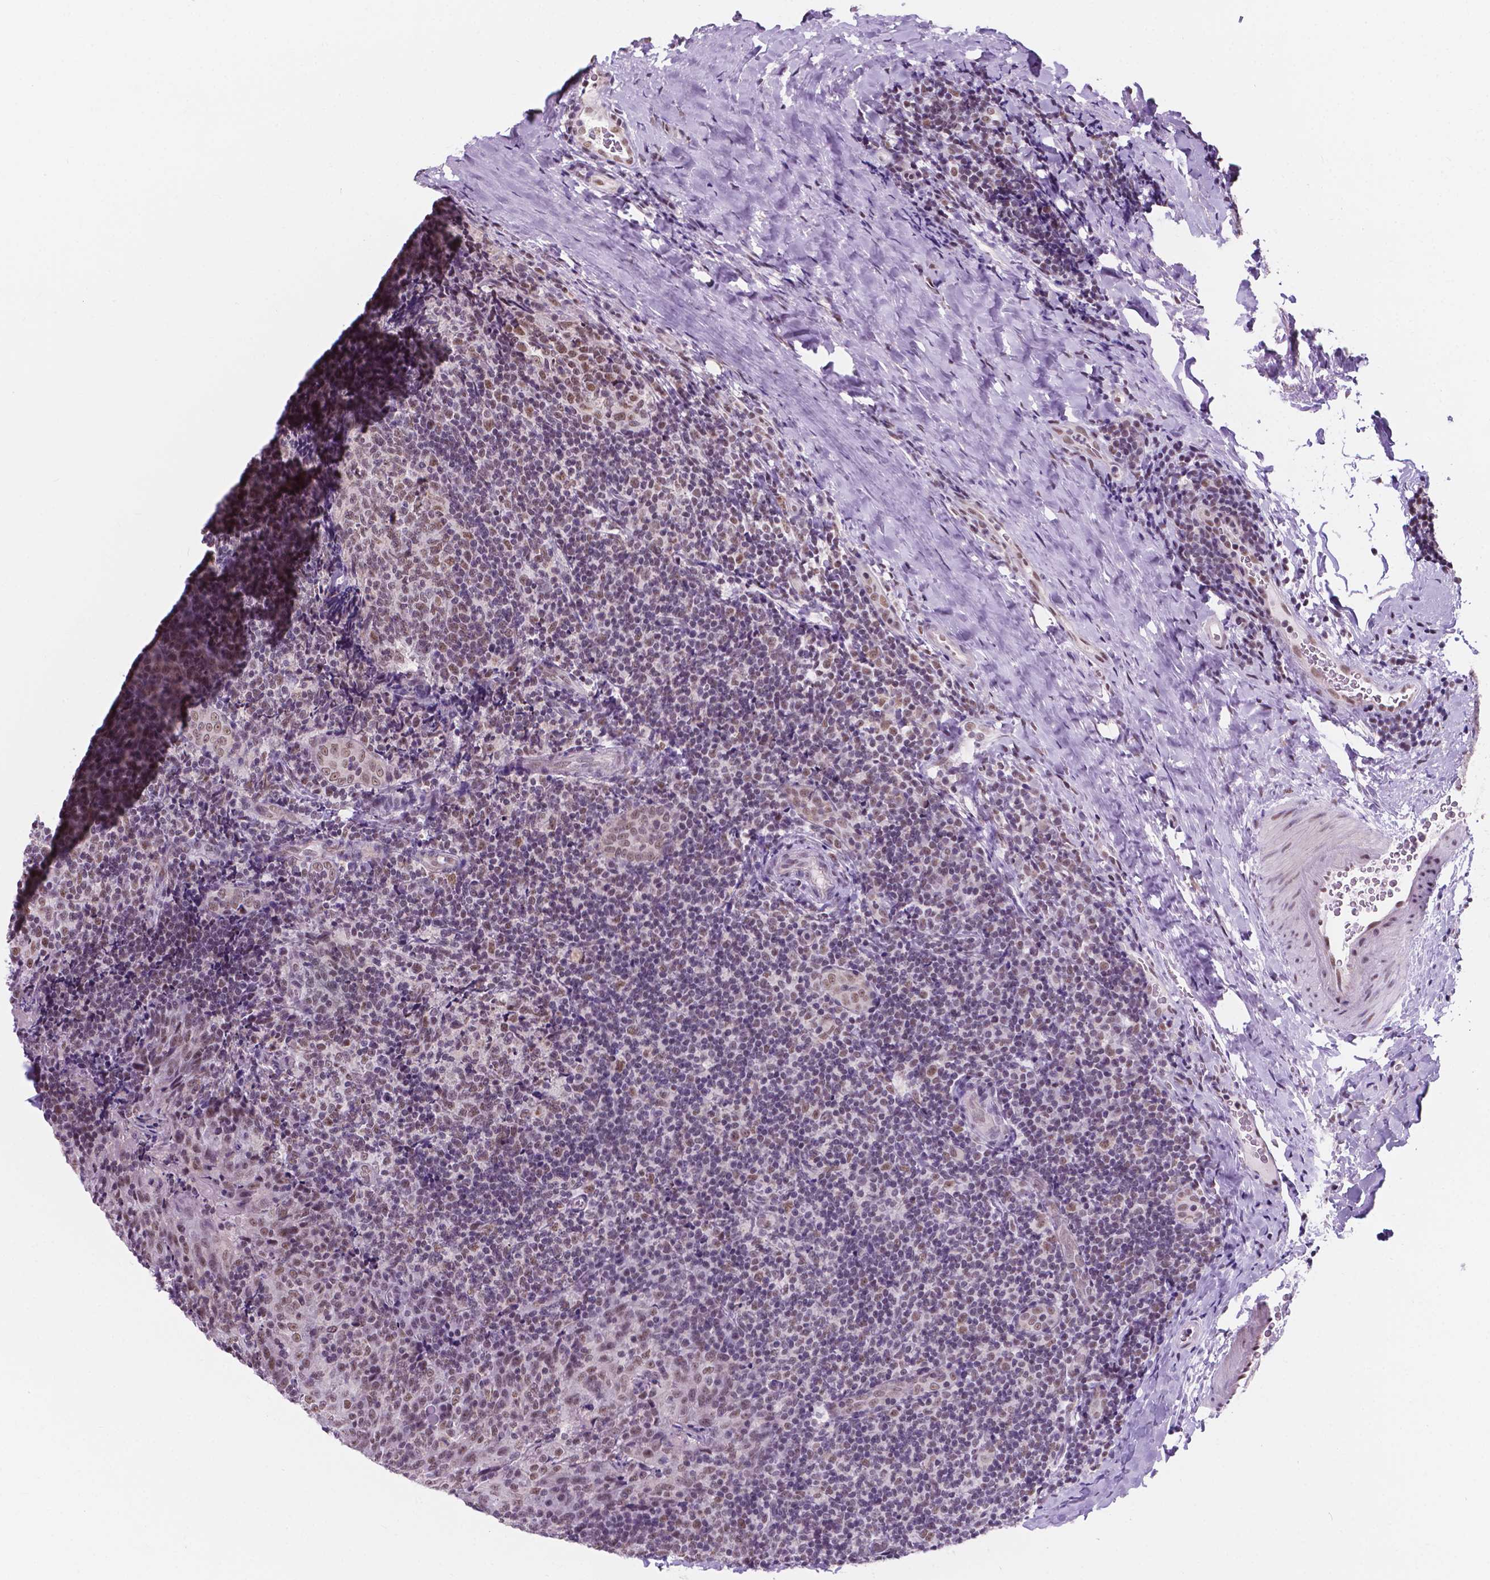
{"staining": {"intensity": "moderate", "quantity": ">75%", "location": "nuclear"}, "tissue": "tonsil", "cell_type": "Germinal center cells", "image_type": "normal", "snomed": [{"axis": "morphology", "description": "Normal tissue, NOS"}, {"axis": "topography", "description": "Tonsil"}], "caption": "Tonsil stained for a protein displays moderate nuclear positivity in germinal center cells.", "gene": "BCAS2", "patient": {"sex": "male", "age": 17}}